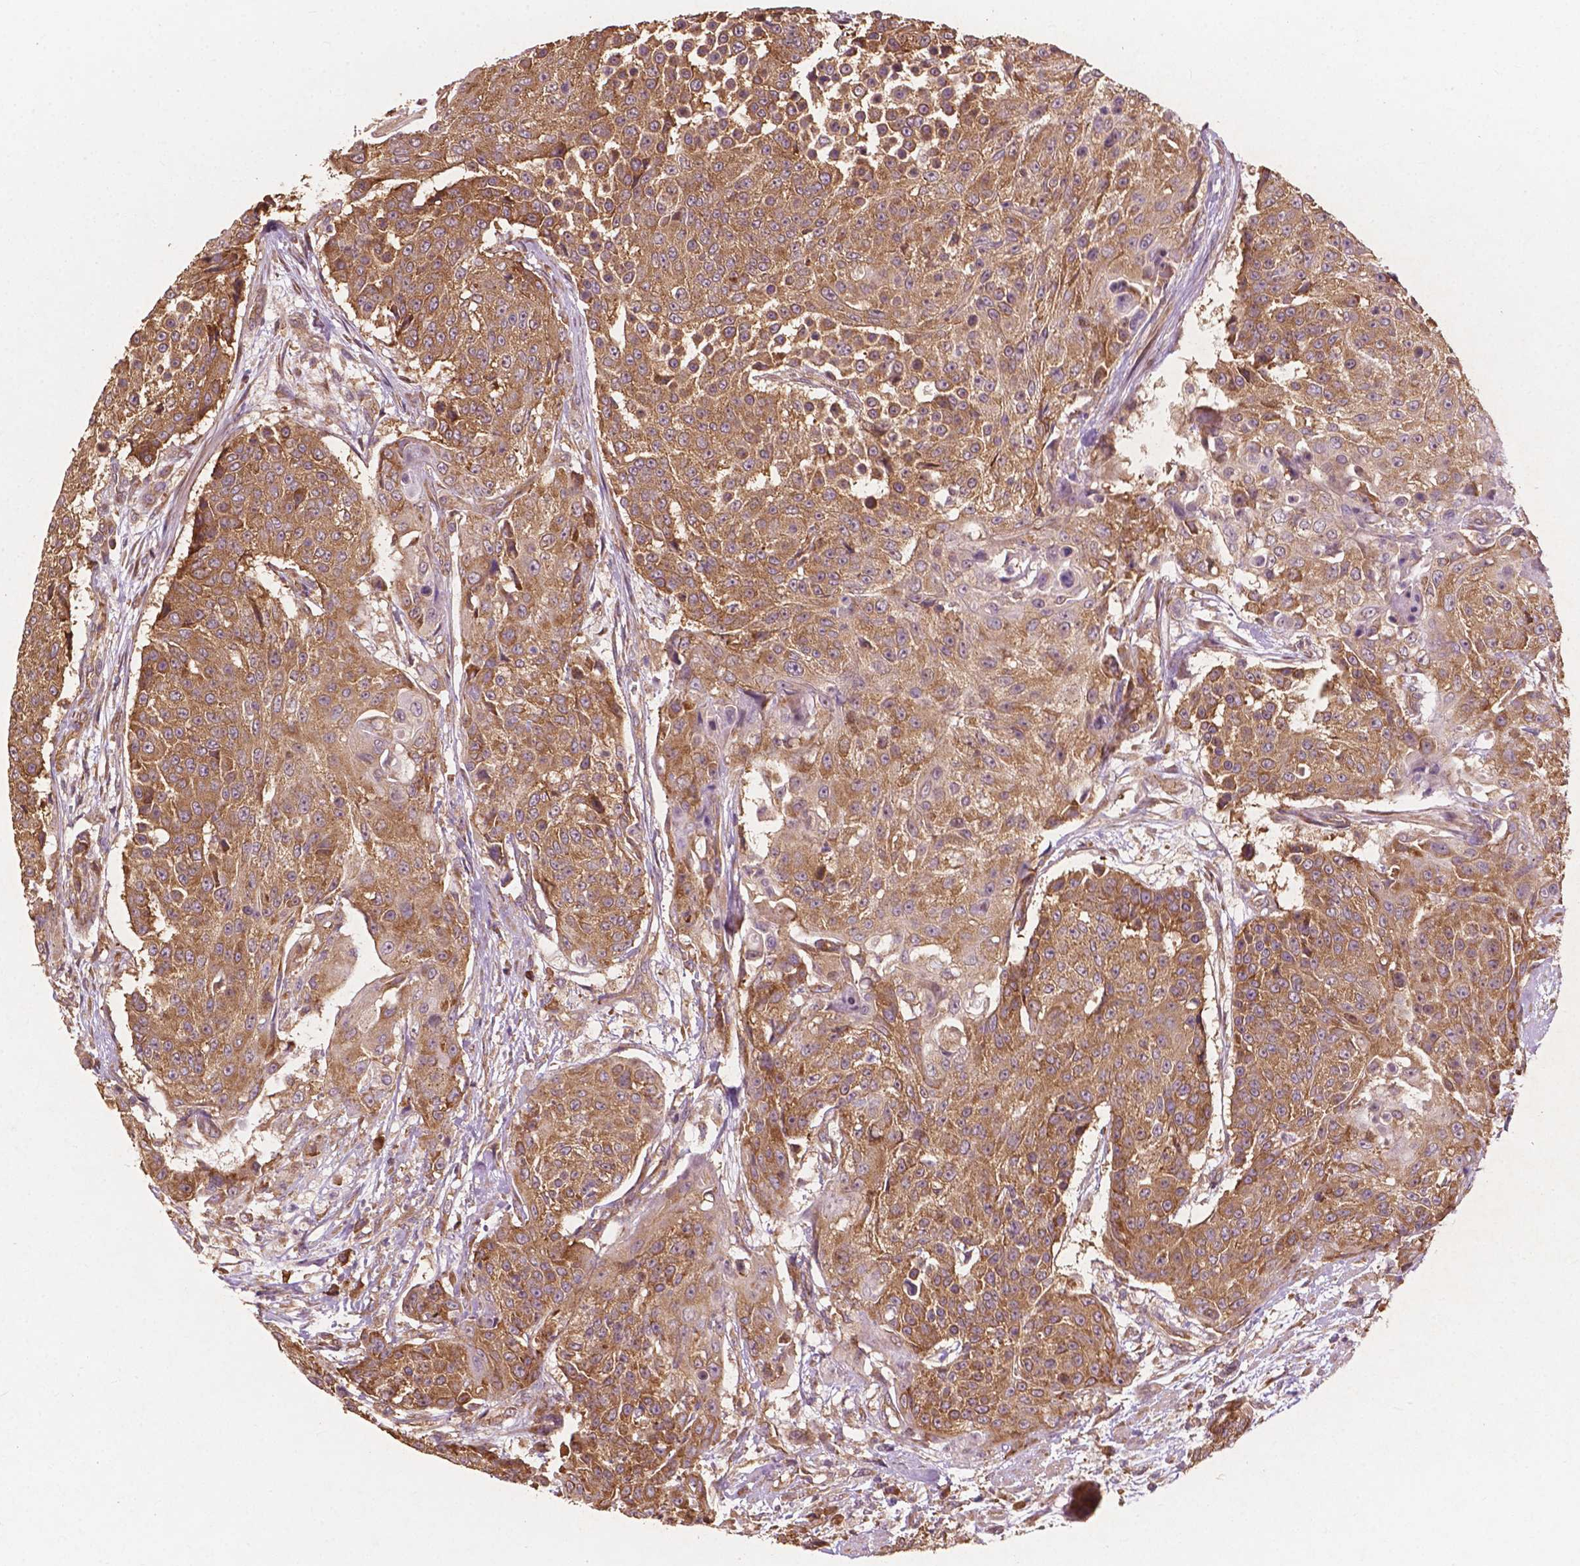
{"staining": {"intensity": "moderate", "quantity": ">75%", "location": "cytoplasmic/membranous"}, "tissue": "urothelial cancer", "cell_type": "Tumor cells", "image_type": "cancer", "snomed": [{"axis": "morphology", "description": "Urothelial carcinoma, High grade"}, {"axis": "topography", "description": "Urinary bladder"}], "caption": "Immunohistochemical staining of human urothelial cancer exhibits moderate cytoplasmic/membranous protein staining in approximately >75% of tumor cells. The protein is shown in brown color, while the nuclei are stained blue.", "gene": "G3BP1", "patient": {"sex": "female", "age": 63}}